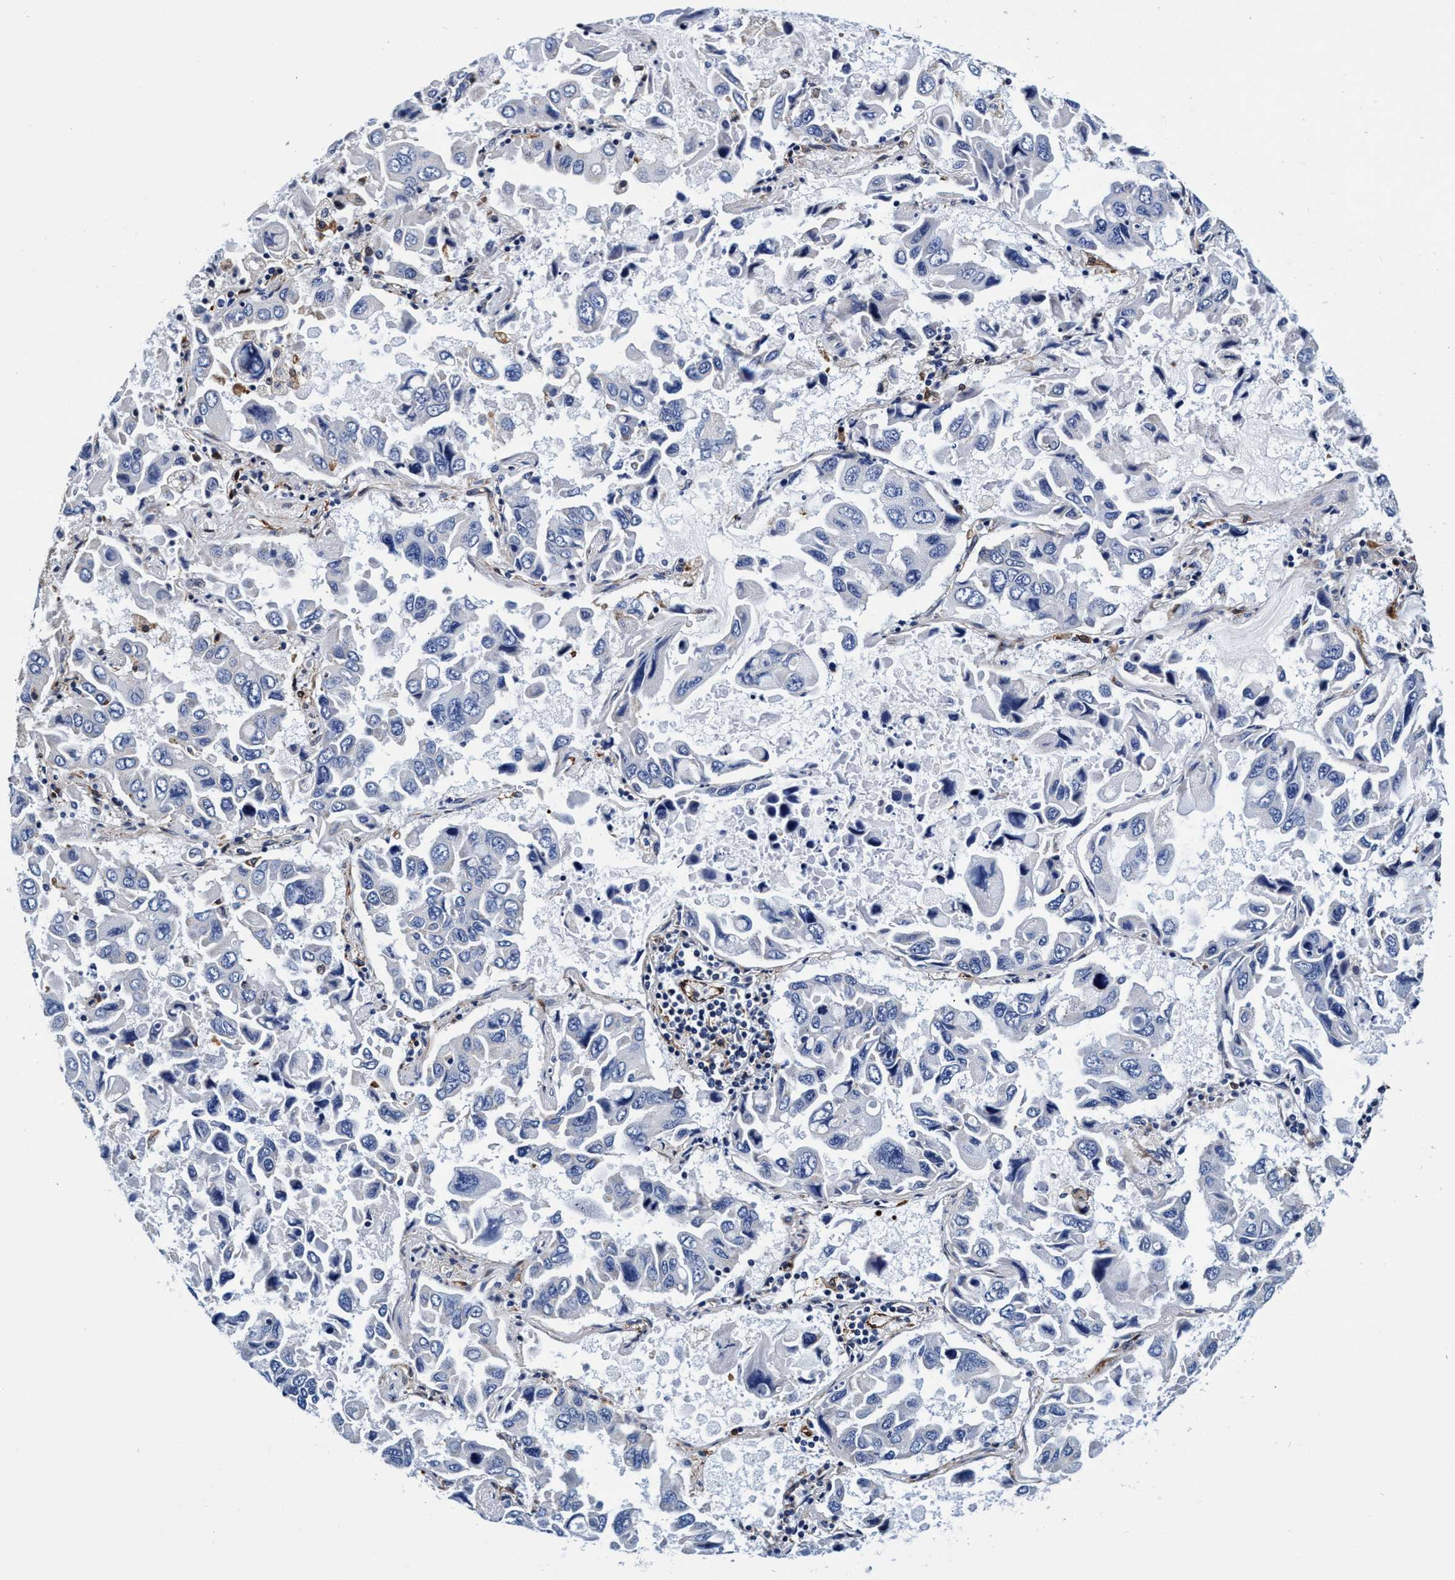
{"staining": {"intensity": "negative", "quantity": "none", "location": "none"}, "tissue": "lung cancer", "cell_type": "Tumor cells", "image_type": "cancer", "snomed": [{"axis": "morphology", "description": "Adenocarcinoma, NOS"}, {"axis": "topography", "description": "Lung"}], "caption": "Protein analysis of lung cancer exhibits no significant staining in tumor cells.", "gene": "UBALD2", "patient": {"sex": "male", "age": 64}}